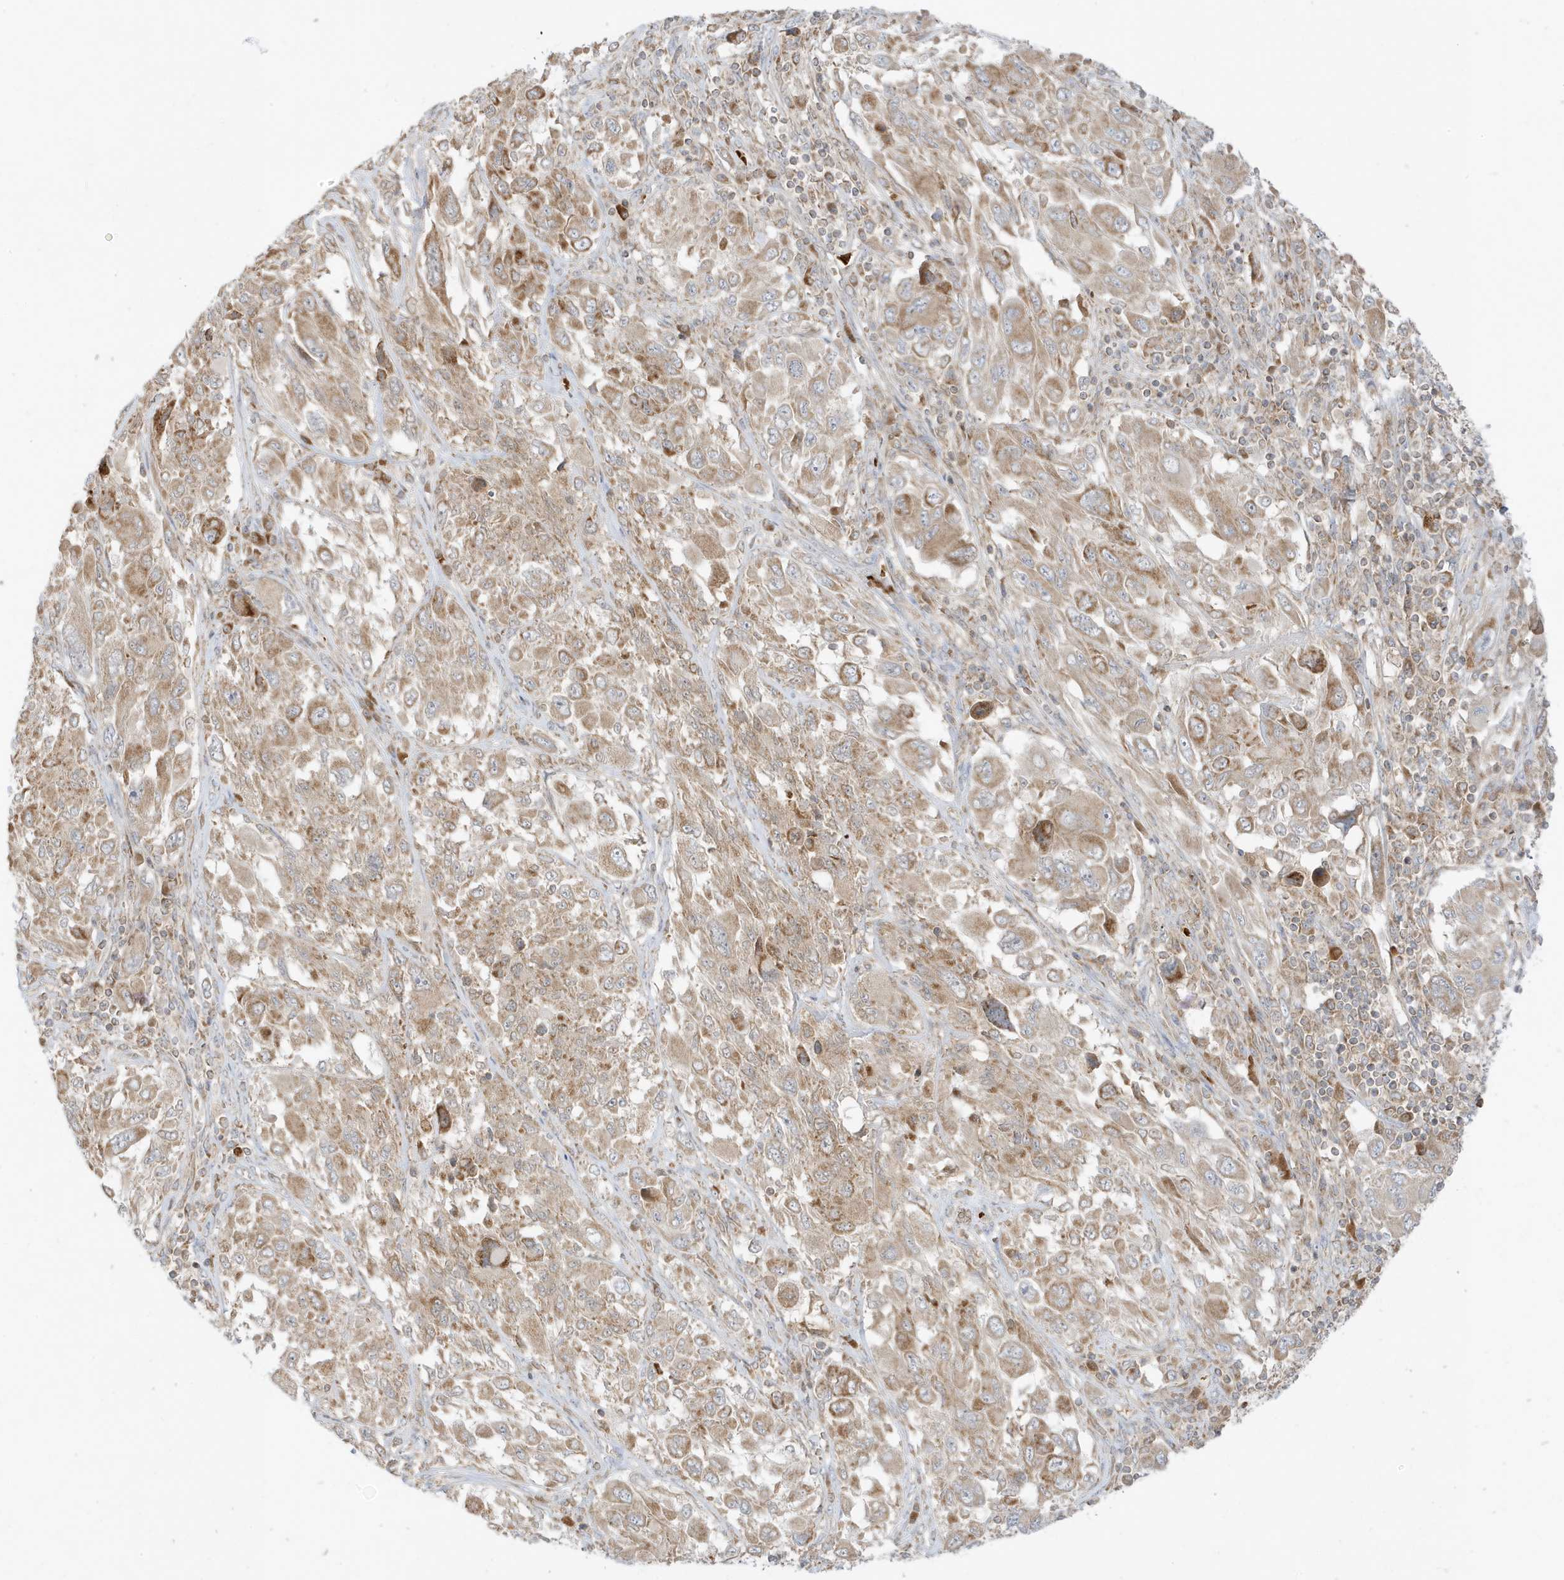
{"staining": {"intensity": "moderate", "quantity": ">75%", "location": "cytoplasmic/membranous"}, "tissue": "melanoma", "cell_type": "Tumor cells", "image_type": "cancer", "snomed": [{"axis": "morphology", "description": "Malignant melanoma, NOS"}, {"axis": "topography", "description": "Skin"}], "caption": "Malignant melanoma stained for a protein (brown) exhibits moderate cytoplasmic/membranous positive staining in approximately >75% of tumor cells.", "gene": "NPPC", "patient": {"sex": "female", "age": 91}}